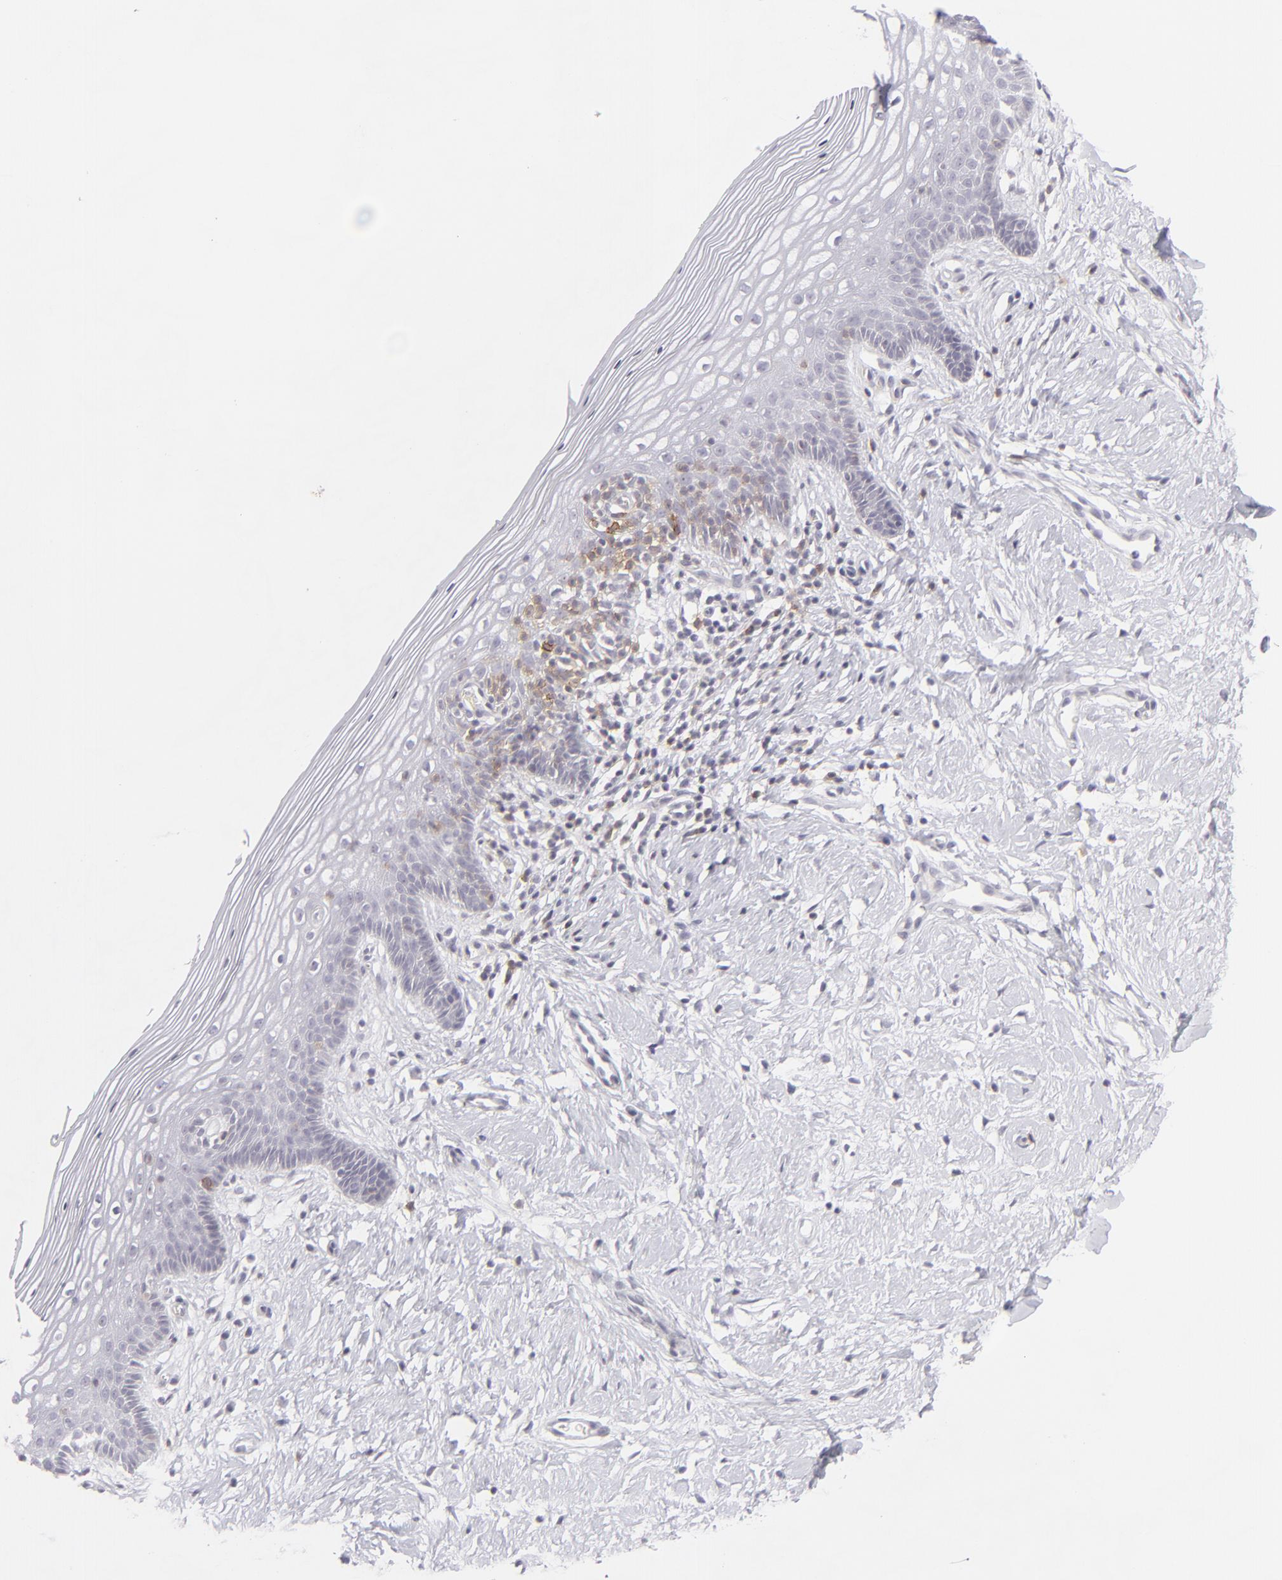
{"staining": {"intensity": "negative", "quantity": "none", "location": "none"}, "tissue": "vagina", "cell_type": "Squamous epithelial cells", "image_type": "normal", "snomed": [{"axis": "morphology", "description": "Normal tissue, NOS"}, {"axis": "topography", "description": "Vagina"}], "caption": "An immunohistochemistry histopathology image of normal vagina is shown. There is no staining in squamous epithelial cells of vagina.", "gene": "CD7", "patient": {"sex": "female", "age": 46}}